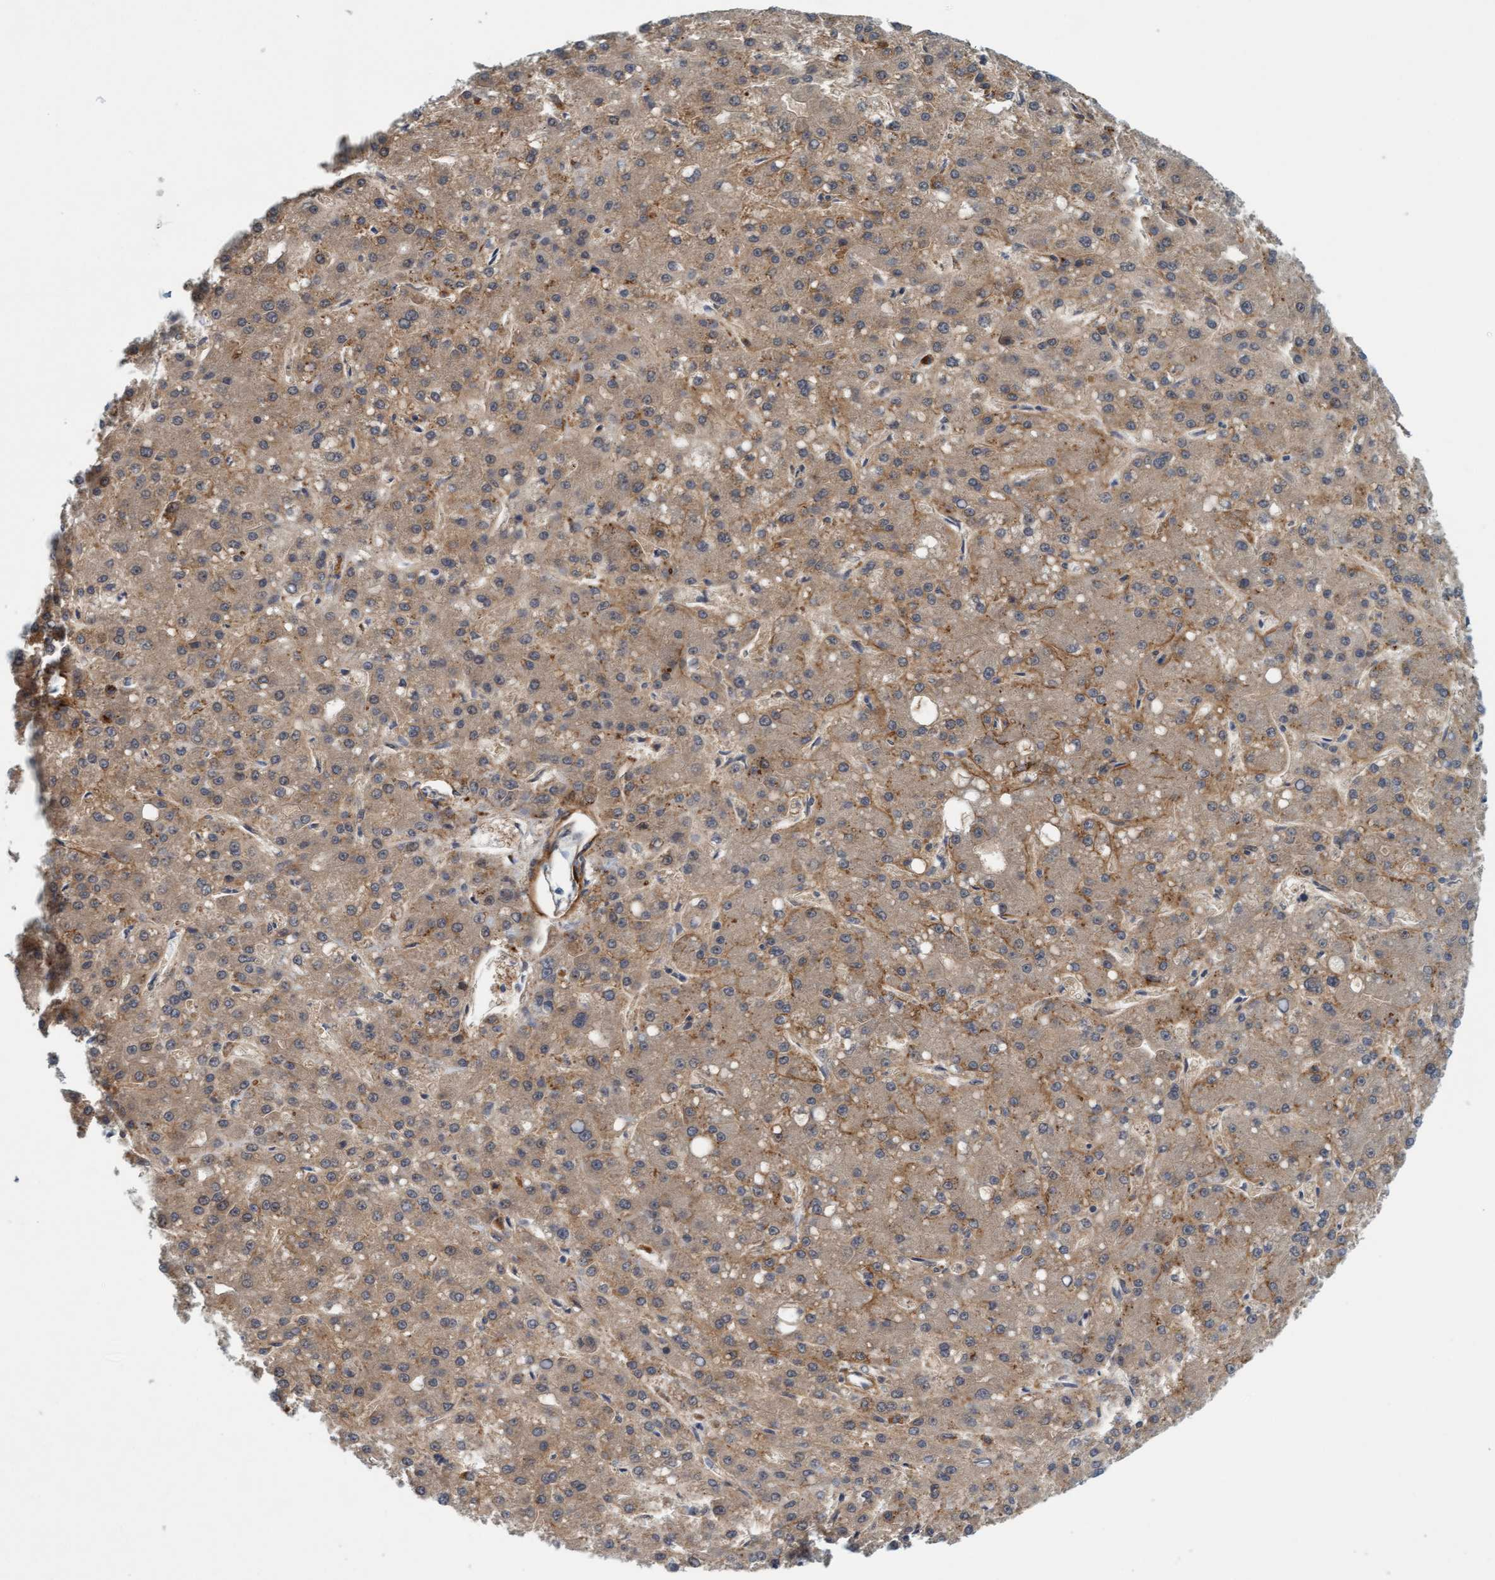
{"staining": {"intensity": "weak", "quantity": ">75%", "location": "cytoplasmic/membranous"}, "tissue": "liver cancer", "cell_type": "Tumor cells", "image_type": "cancer", "snomed": [{"axis": "morphology", "description": "Carcinoma, Hepatocellular, NOS"}, {"axis": "topography", "description": "Liver"}], "caption": "Tumor cells demonstrate weak cytoplasmic/membranous staining in about >75% of cells in liver hepatocellular carcinoma.", "gene": "TSTD2", "patient": {"sex": "male", "age": 67}}